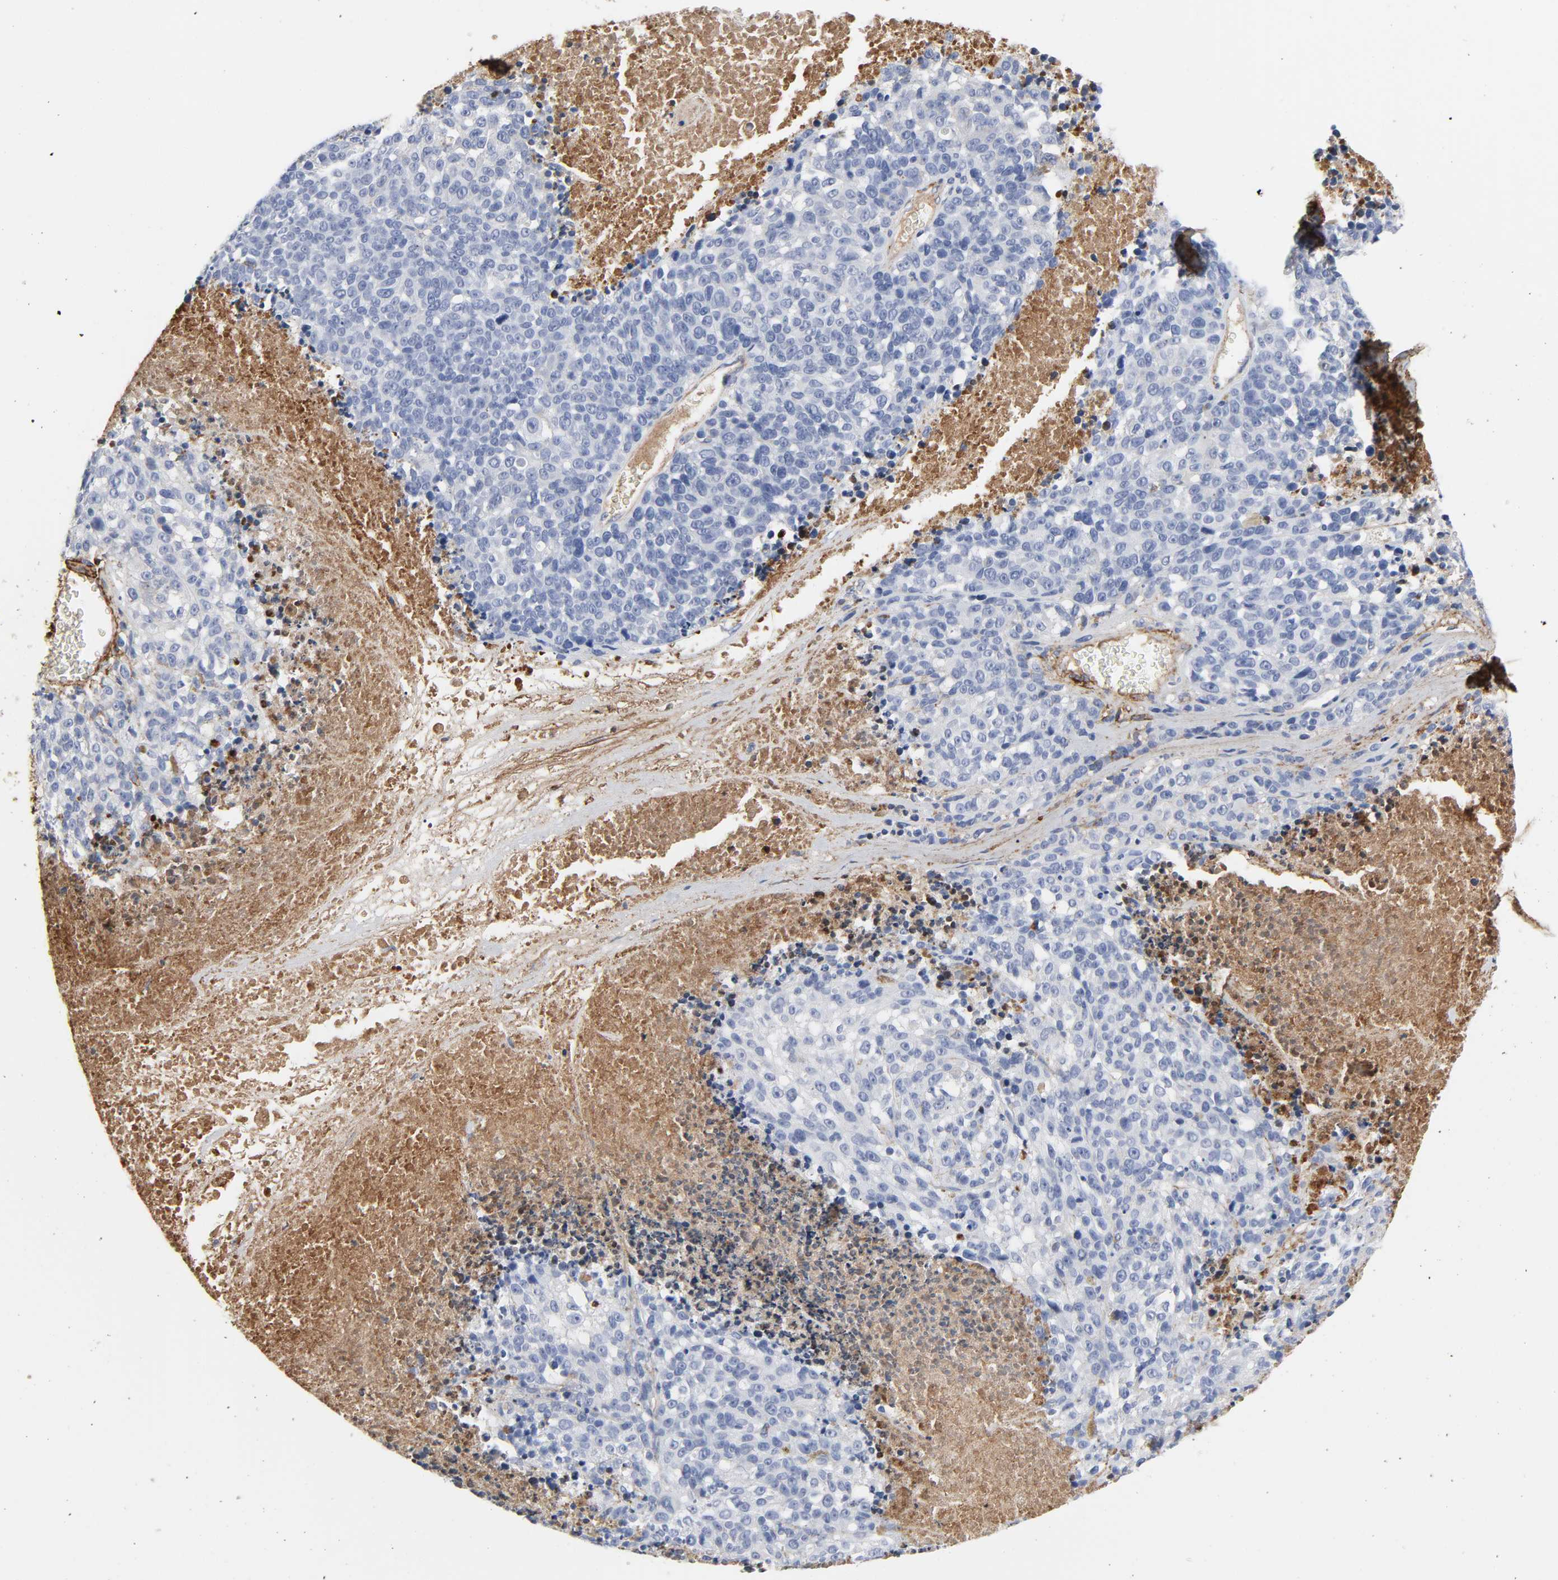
{"staining": {"intensity": "negative", "quantity": "none", "location": "none"}, "tissue": "melanoma", "cell_type": "Tumor cells", "image_type": "cancer", "snomed": [{"axis": "morphology", "description": "Malignant melanoma, Metastatic site"}, {"axis": "topography", "description": "Cerebral cortex"}], "caption": "An image of melanoma stained for a protein demonstrates no brown staining in tumor cells.", "gene": "FBLN1", "patient": {"sex": "female", "age": 52}}